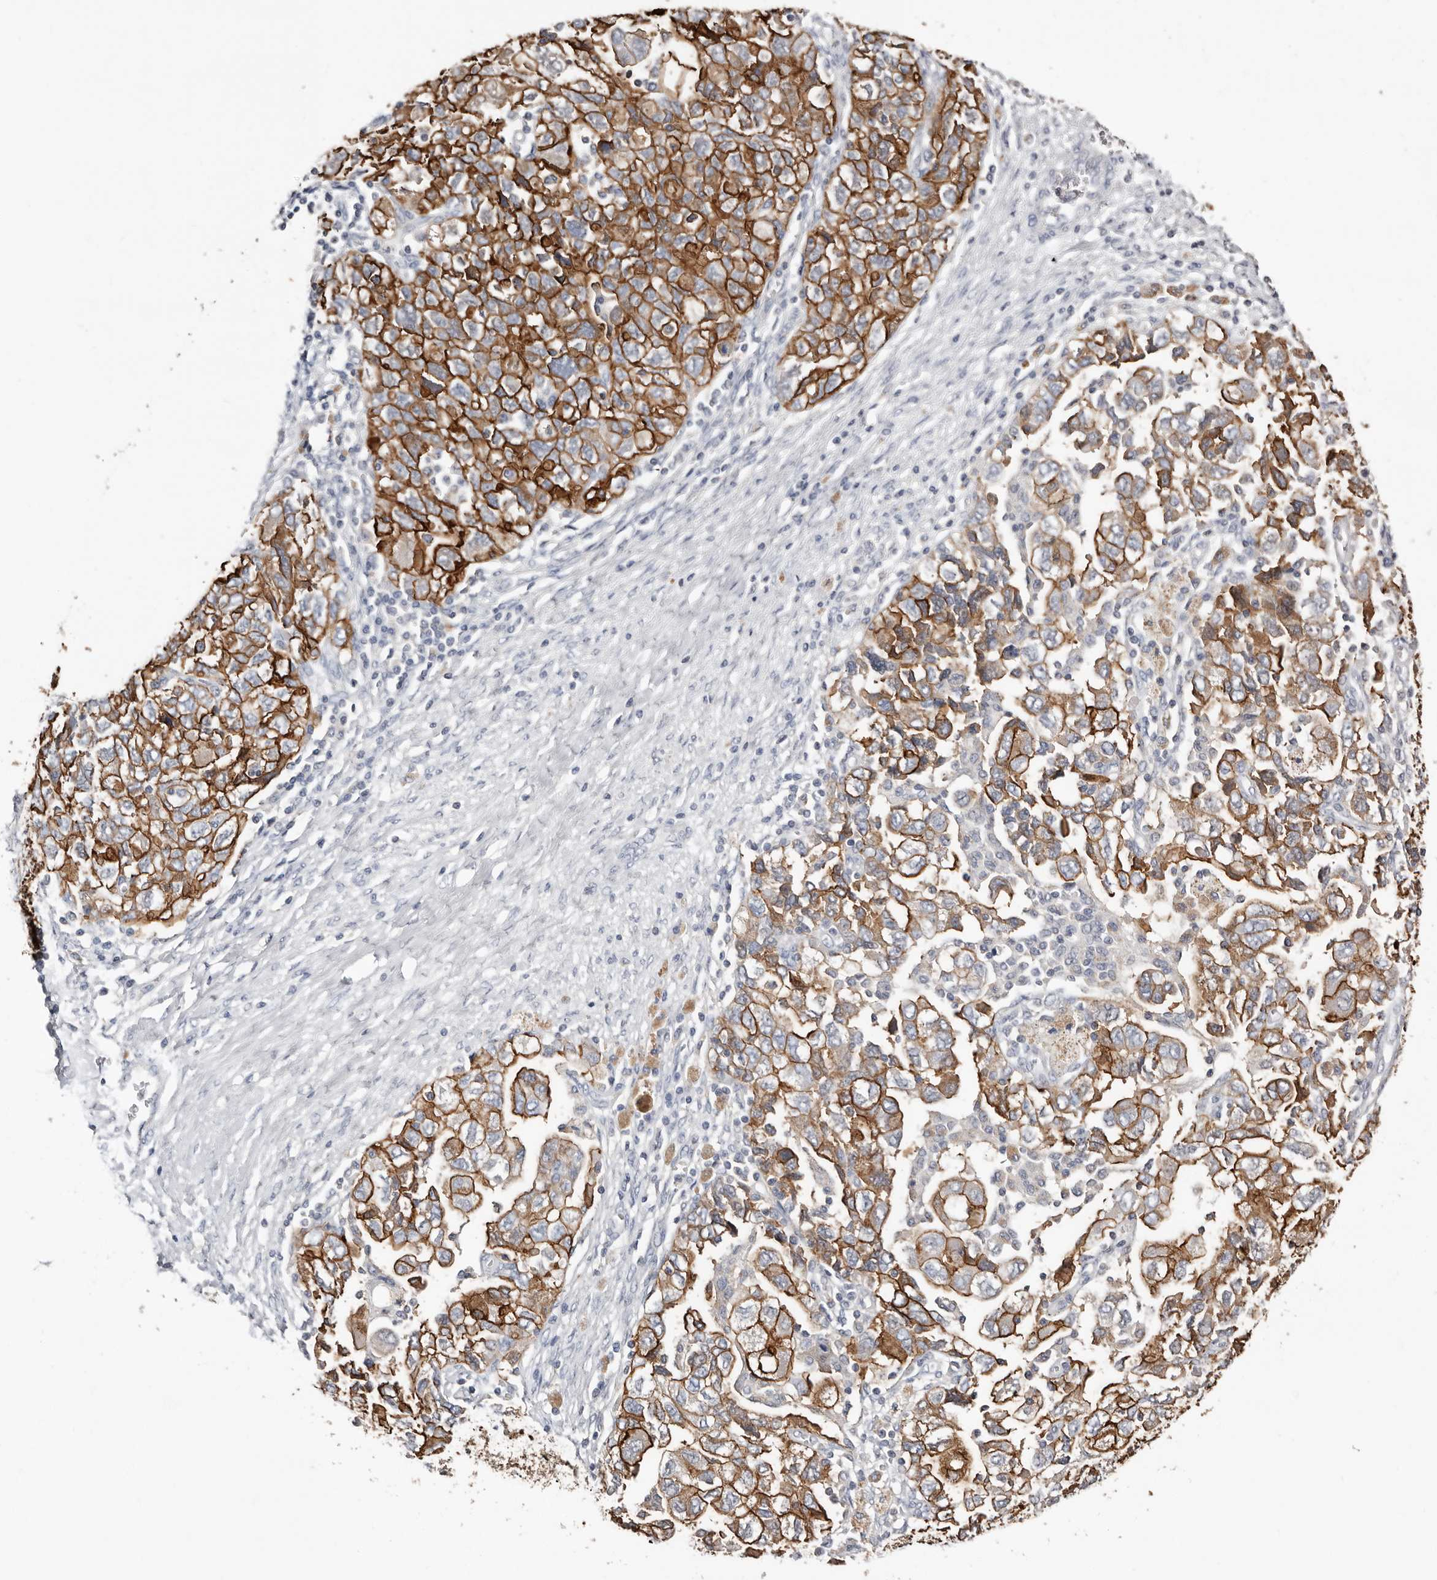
{"staining": {"intensity": "strong", "quantity": ">75%", "location": "cytoplasmic/membranous"}, "tissue": "ovarian cancer", "cell_type": "Tumor cells", "image_type": "cancer", "snomed": [{"axis": "morphology", "description": "Carcinoma, NOS"}, {"axis": "morphology", "description": "Cystadenocarcinoma, serous, NOS"}, {"axis": "topography", "description": "Ovary"}], "caption": "Ovarian cancer (carcinoma) was stained to show a protein in brown. There is high levels of strong cytoplasmic/membranous staining in approximately >75% of tumor cells.", "gene": "S100A14", "patient": {"sex": "female", "age": 69}}